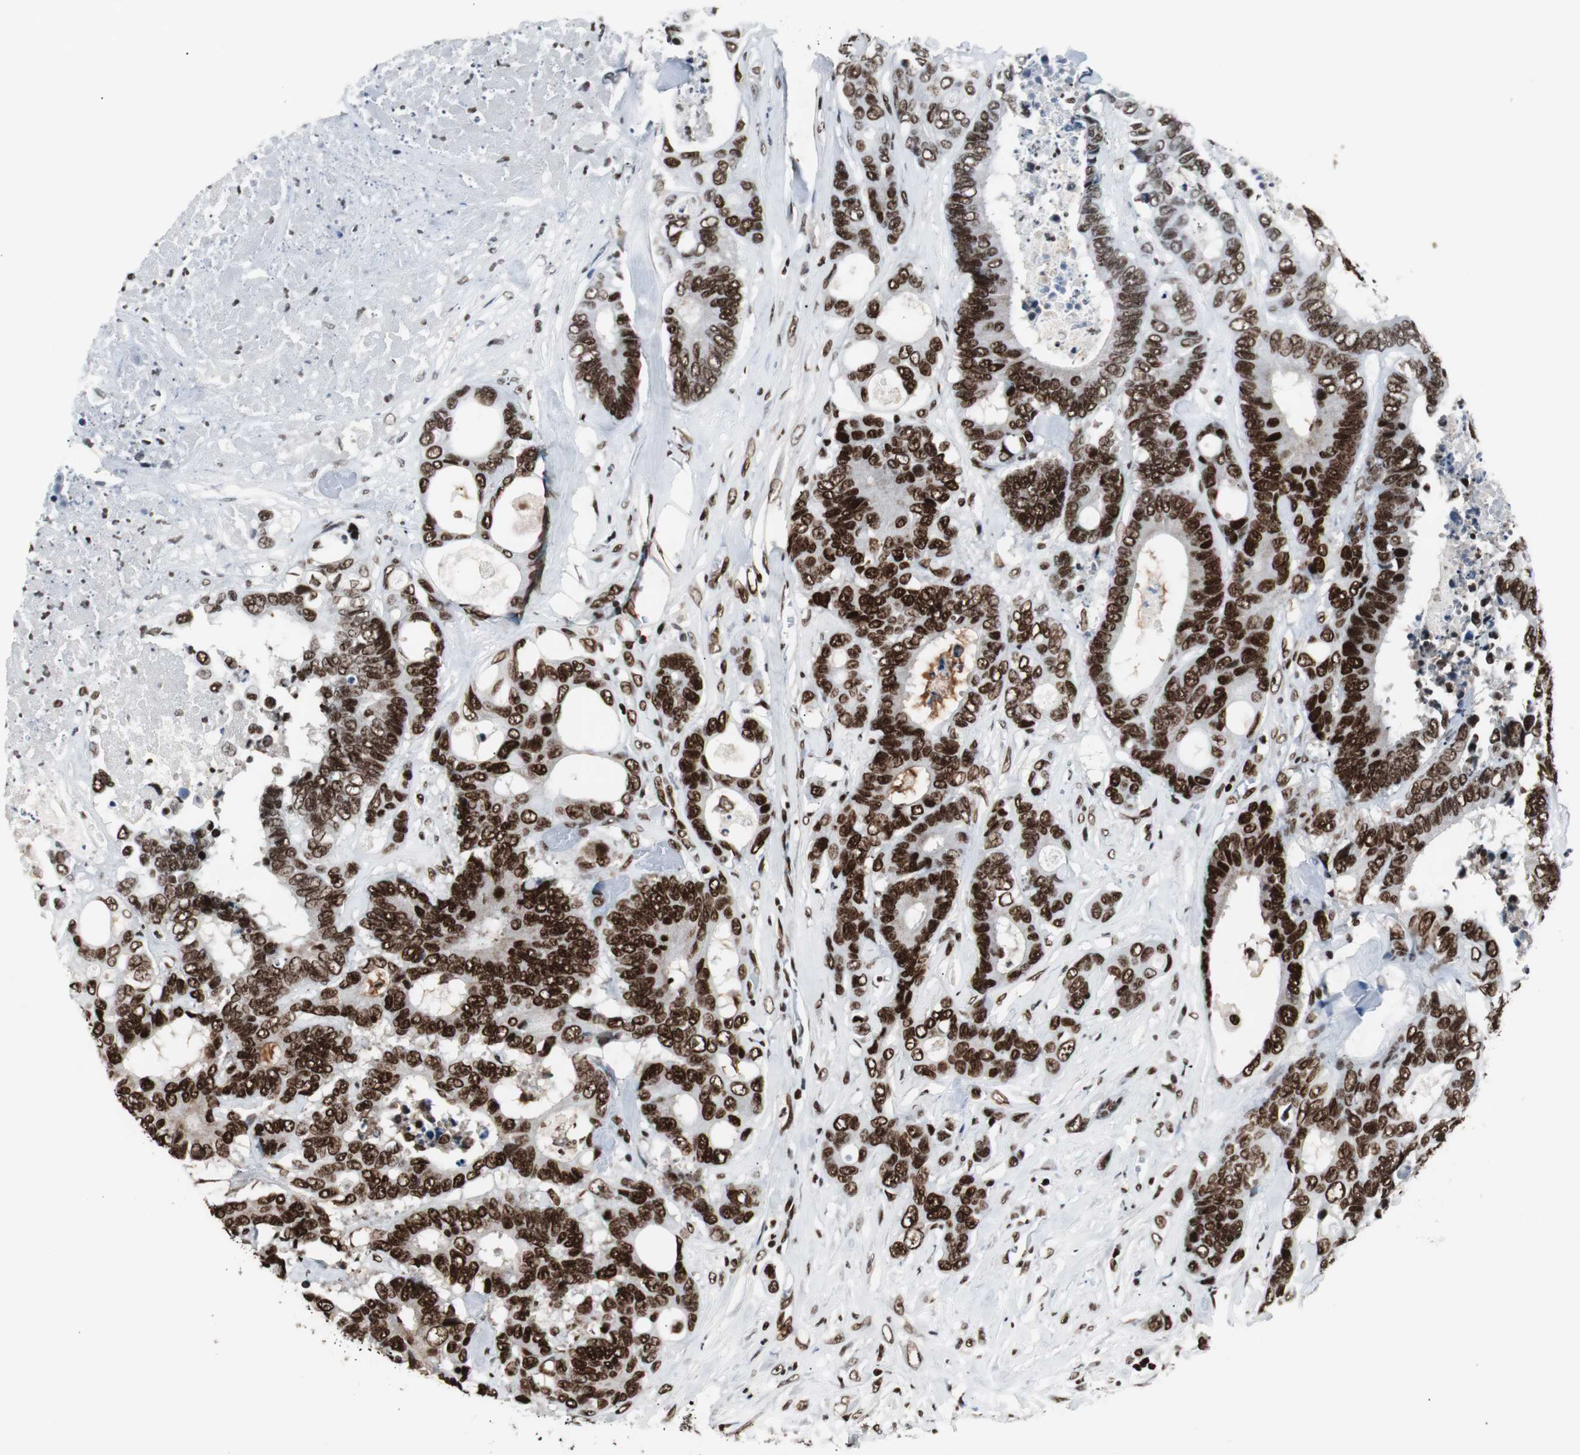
{"staining": {"intensity": "strong", "quantity": ">75%", "location": "nuclear"}, "tissue": "colorectal cancer", "cell_type": "Tumor cells", "image_type": "cancer", "snomed": [{"axis": "morphology", "description": "Adenocarcinoma, NOS"}, {"axis": "topography", "description": "Rectum"}], "caption": "Colorectal cancer (adenocarcinoma) tissue reveals strong nuclear positivity in about >75% of tumor cells", "gene": "MTA2", "patient": {"sex": "male", "age": 55}}